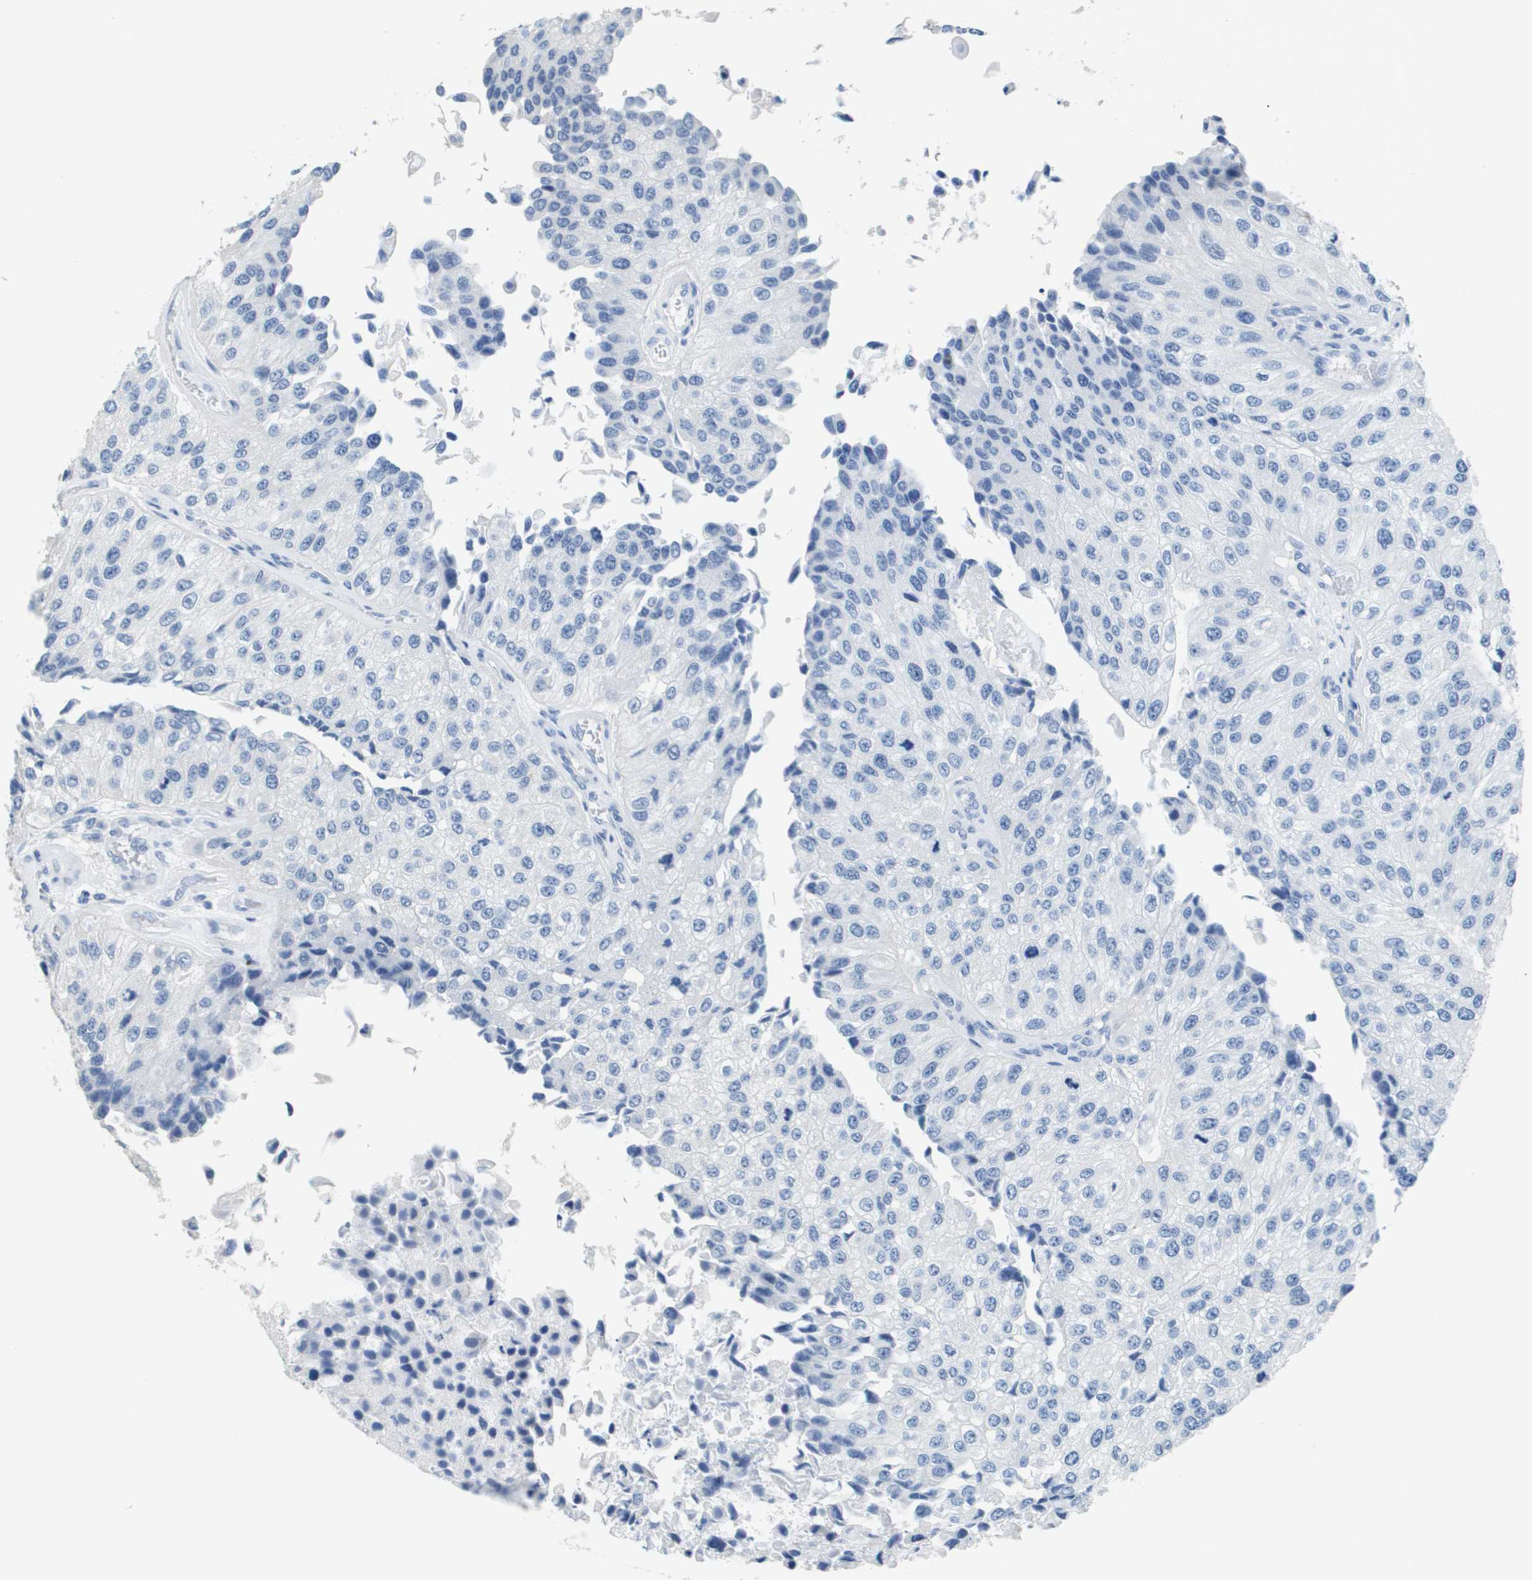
{"staining": {"intensity": "negative", "quantity": "none", "location": "none"}, "tissue": "urothelial cancer", "cell_type": "Tumor cells", "image_type": "cancer", "snomed": [{"axis": "morphology", "description": "Urothelial carcinoma, High grade"}, {"axis": "topography", "description": "Kidney"}, {"axis": "topography", "description": "Urinary bladder"}], "caption": "A high-resolution micrograph shows immunohistochemistry (IHC) staining of urothelial carcinoma (high-grade), which demonstrates no significant staining in tumor cells.", "gene": "MT3", "patient": {"sex": "male", "age": 77}}